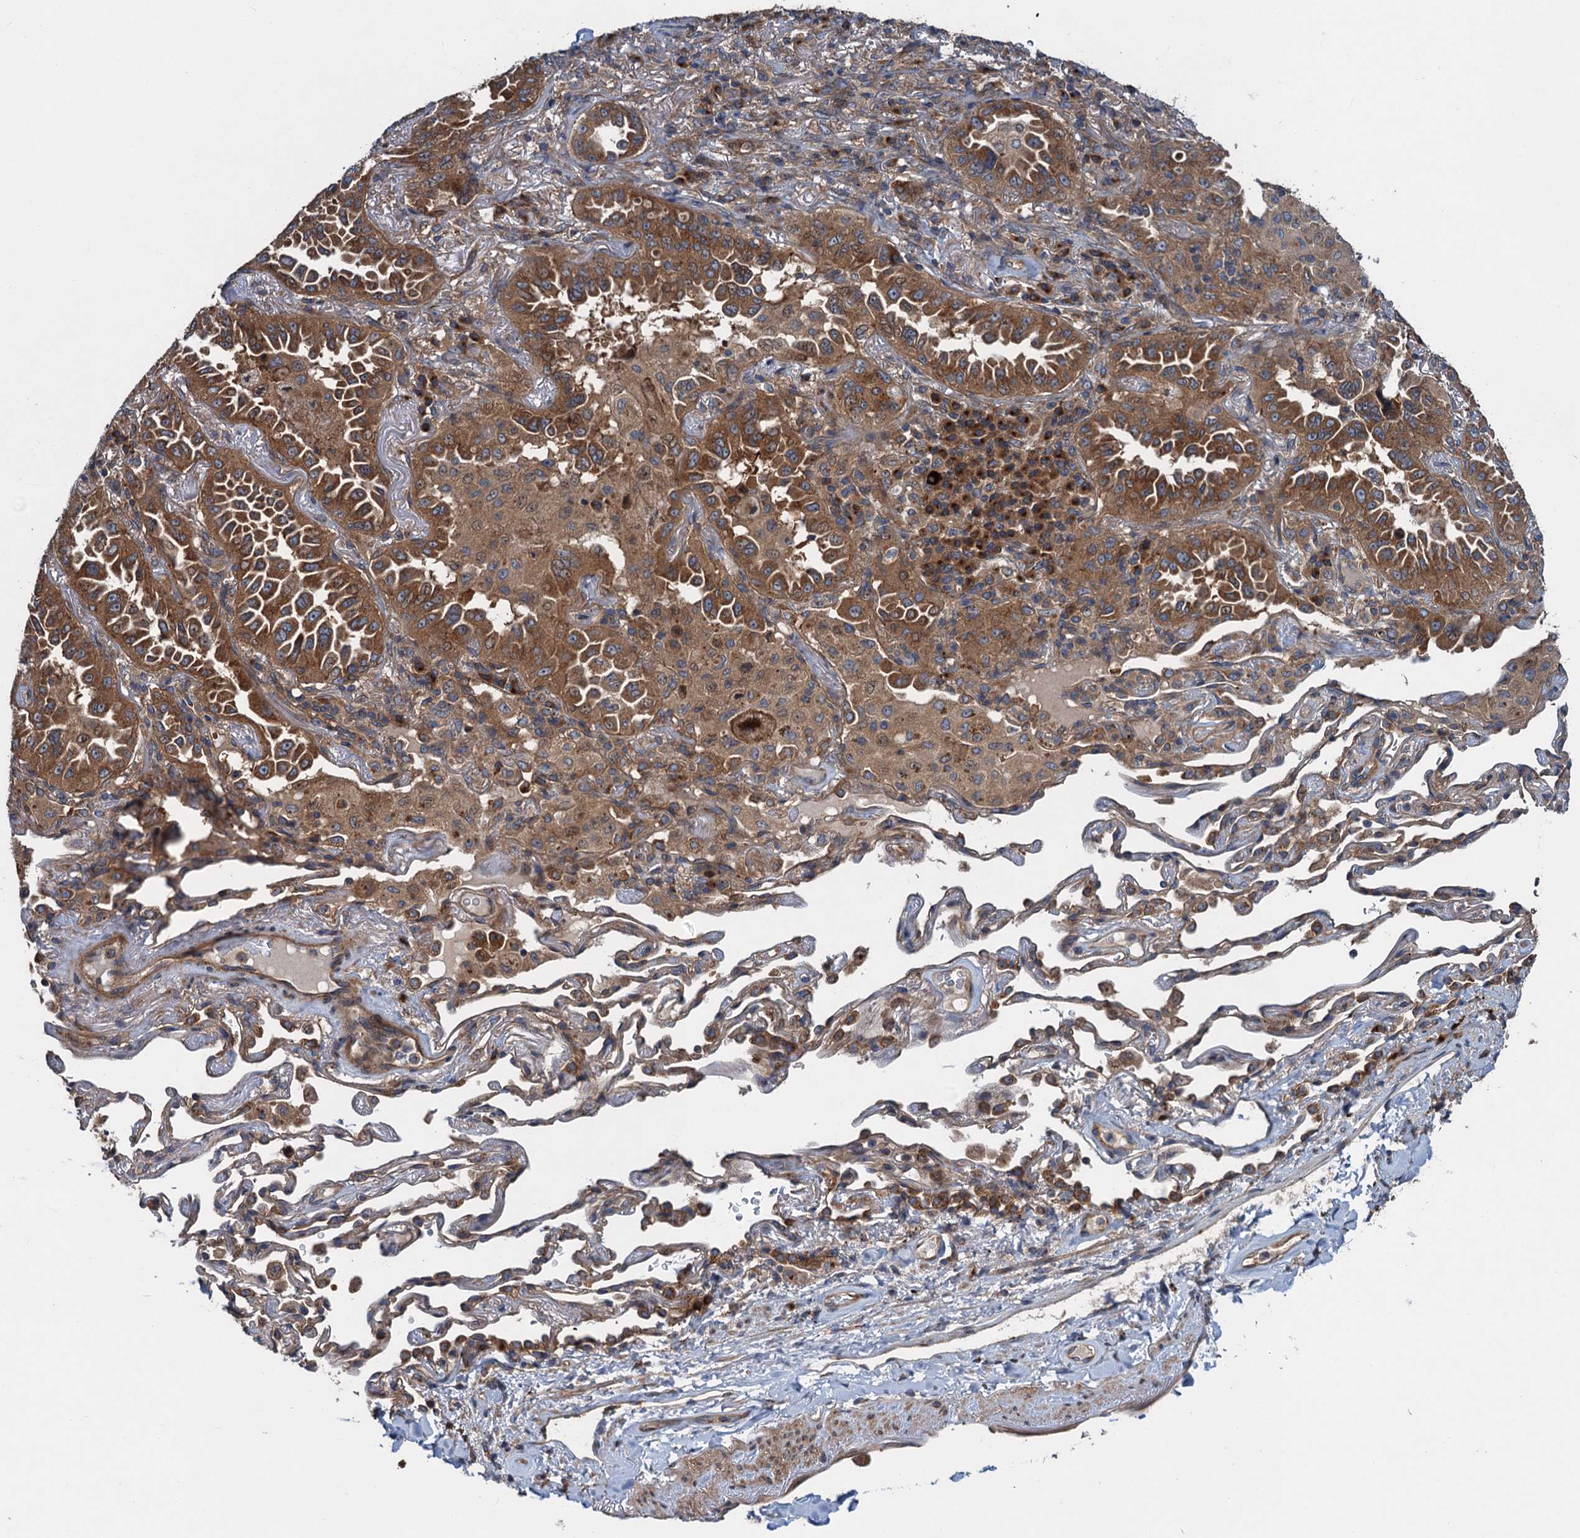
{"staining": {"intensity": "moderate", "quantity": ">75%", "location": "cytoplasmic/membranous"}, "tissue": "lung cancer", "cell_type": "Tumor cells", "image_type": "cancer", "snomed": [{"axis": "morphology", "description": "Adenocarcinoma, NOS"}, {"axis": "topography", "description": "Lung"}], "caption": "The image displays a brown stain indicating the presence of a protein in the cytoplasmic/membranous of tumor cells in lung cancer.", "gene": "COG3", "patient": {"sex": "female", "age": 69}}